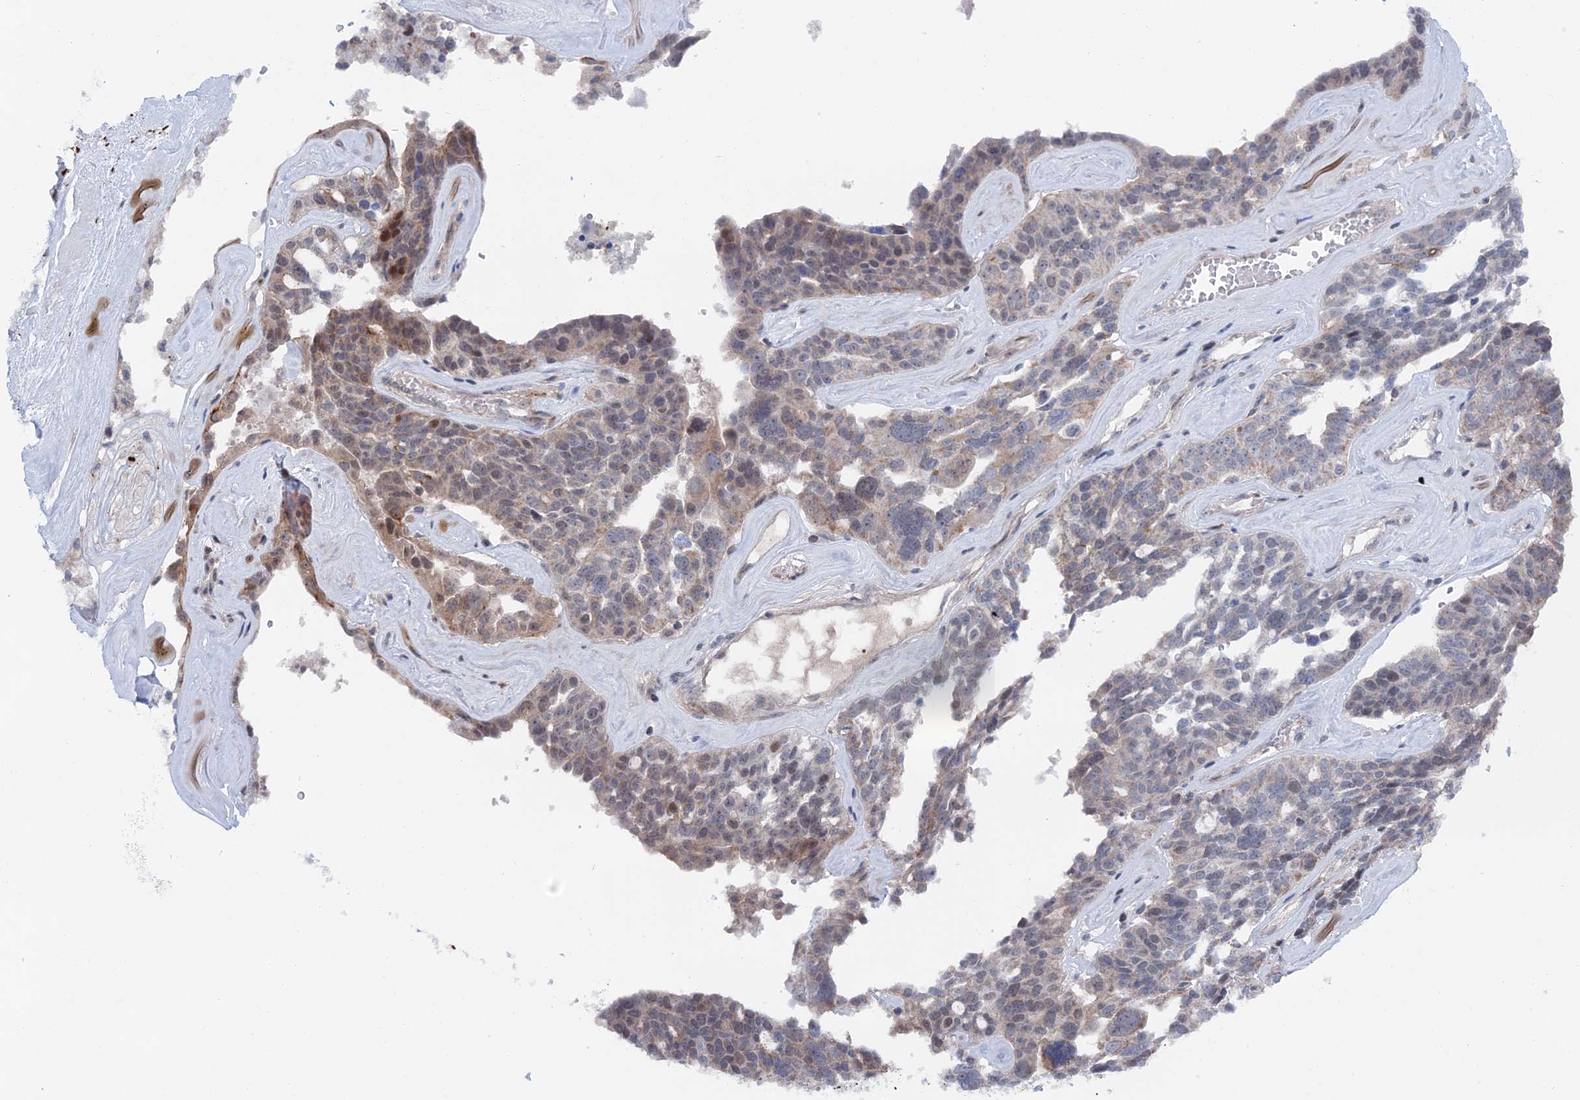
{"staining": {"intensity": "moderate", "quantity": "<25%", "location": "nuclear"}, "tissue": "ovarian cancer", "cell_type": "Tumor cells", "image_type": "cancer", "snomed": [{"axis": "morphology", "description": "Cystadenocarcinoma, serous, NOS"}, {"axis": "topography", "description": "Ovary"}], "caption": "Immunohistochemistry (DAB (3,3'-diaminobenzidine)) staining of human ovarian cancer shows moderate nuclear protein positivity in approximately <25% of tumor cells.", "gene": "IL7", "patient": {"sex": "female", "age": 59}}